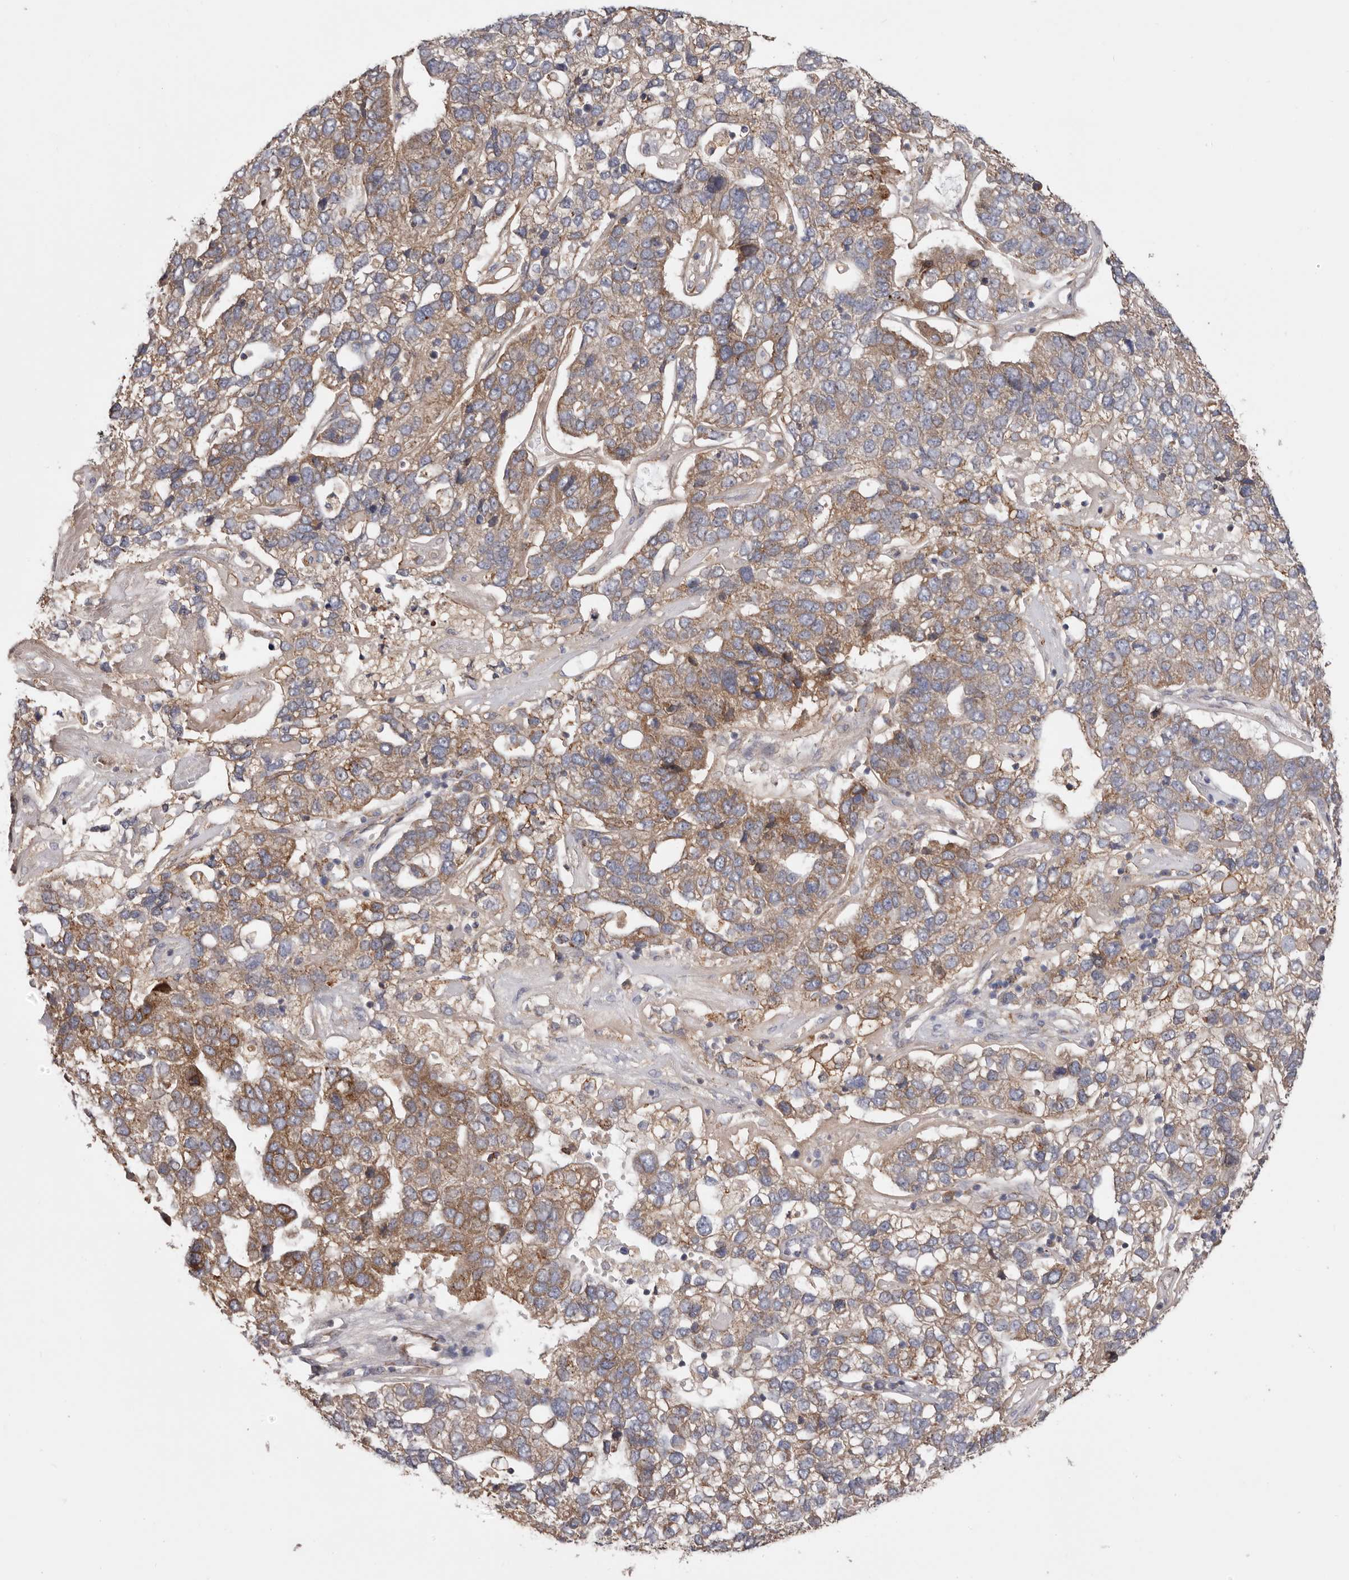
{"staining": {"intensity": "moderate", "quantity": ">75%", "location": "cytoplasmic/membranous"}, "tissue": "pancreatic cancer", "cell_type": "Tumor cells", "image_type": "cancer", "snomed": [{"axis": "morphology", "description": "Adenocarcinoma, NOS"}, {"axis": "topography", "description": "Pancreas"}], "caption": "Moderate cytoplasmic/membranous protein expression is identified in approximately >75% of tumor cells in pancreatic cancer (adenocarcinoma).", "gene": "TMUB1", "patient": {"sex": "female", "age": 61}}